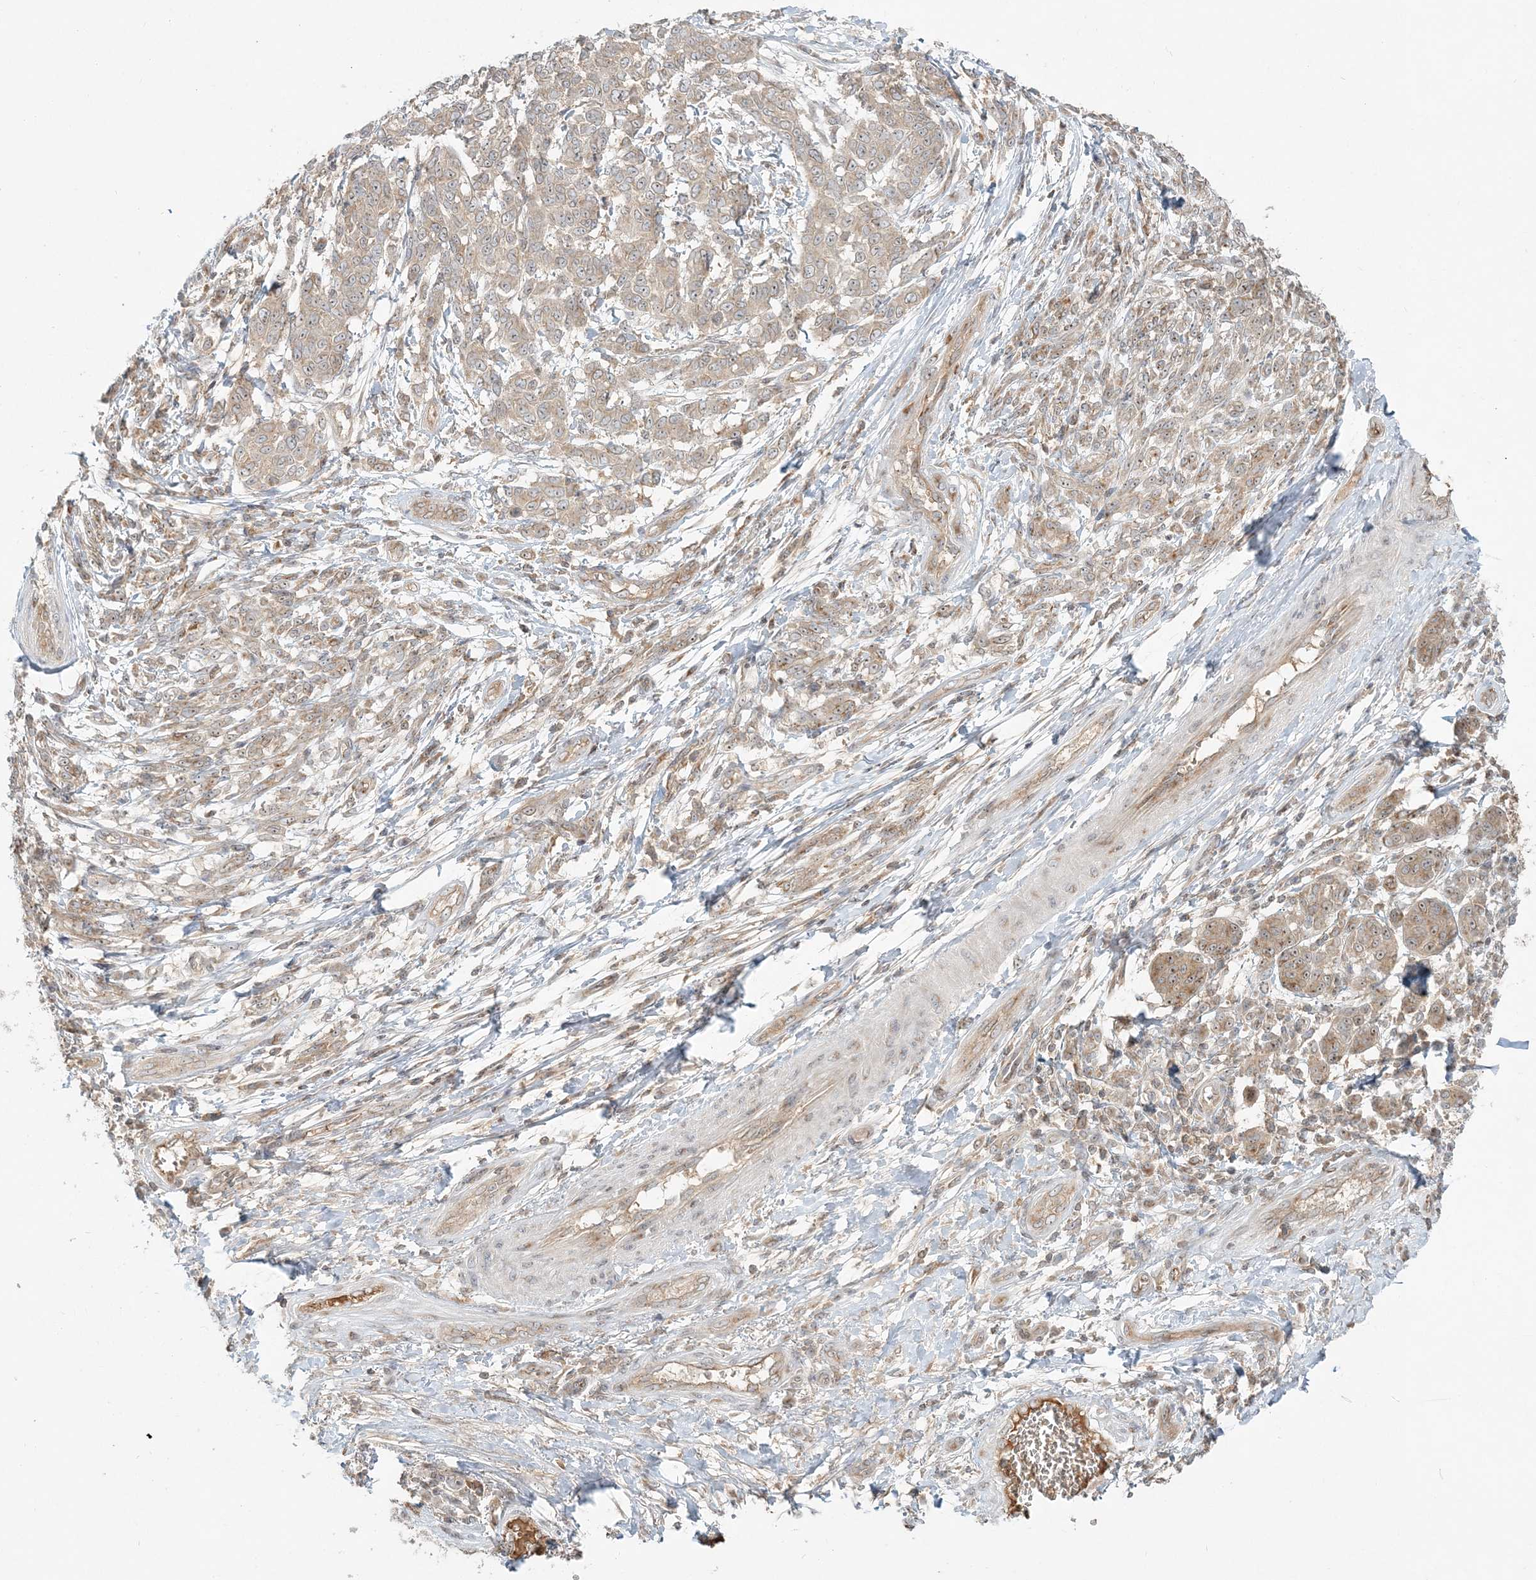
{"staining": {"intensity": "weak", "quantity": "<25%", "location": "cytoplasmic/membranous"}, "tissue": "melanoma", "cell_type": "Tumor cells", "image_type": "cancer", "snomed": [{"axis": "morphology", "description": "Malignant melanoma, NOS"}, {"axis": "topography", "description": "Skin"}], "caption": "IHC histopathology image of neoplastic tissue: melanoma stained with DAB (3,3'-diaminobenzidine) reveals no significant protein staining in tumor cells.", "gene": "AP1AR", "patient": {"sex": "male", "age": 49}}